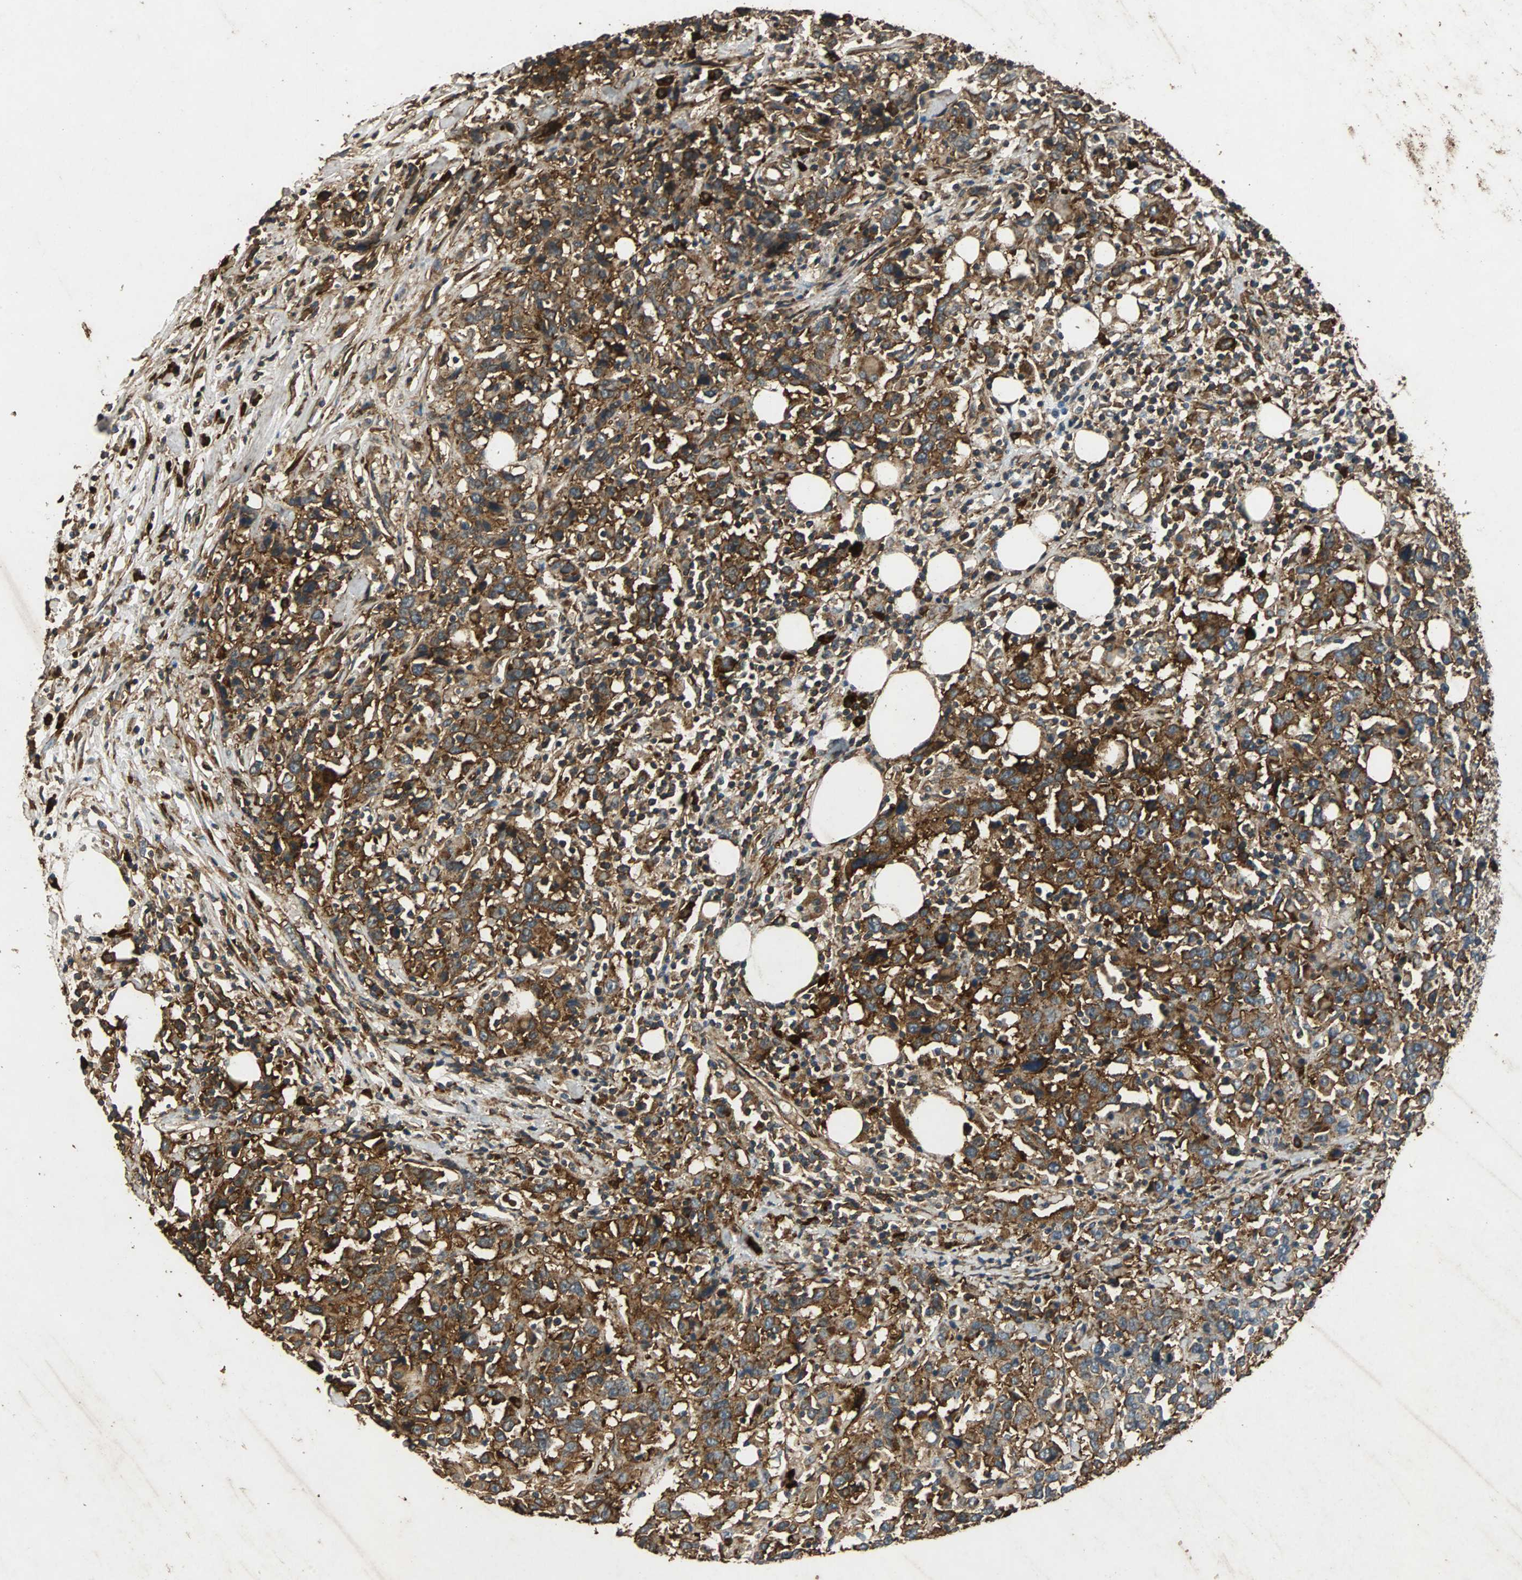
{"staining": {"intensity": "strong", "quantity": ">75%", "location": "cytoplasmic/membranous"}, "tissue": "urothelial cancer", "cell_type": "Tumor cells", "image_type": "cancer", "snomed": [{"axis": "morphology", "description": "Urothelial carcinoma, High grade"}, {"axis": "topography", "description": "Urinary bladder"}], "caption": "Immunohistochemical staining of human urothelial carcinoma (high-grade) demonstrates high levels of strong cytoplasmic/membranous expression in approximately >75% of tumor cells.", "gene": "NAA10", "patient": {"sex": "male", "age": 61}}